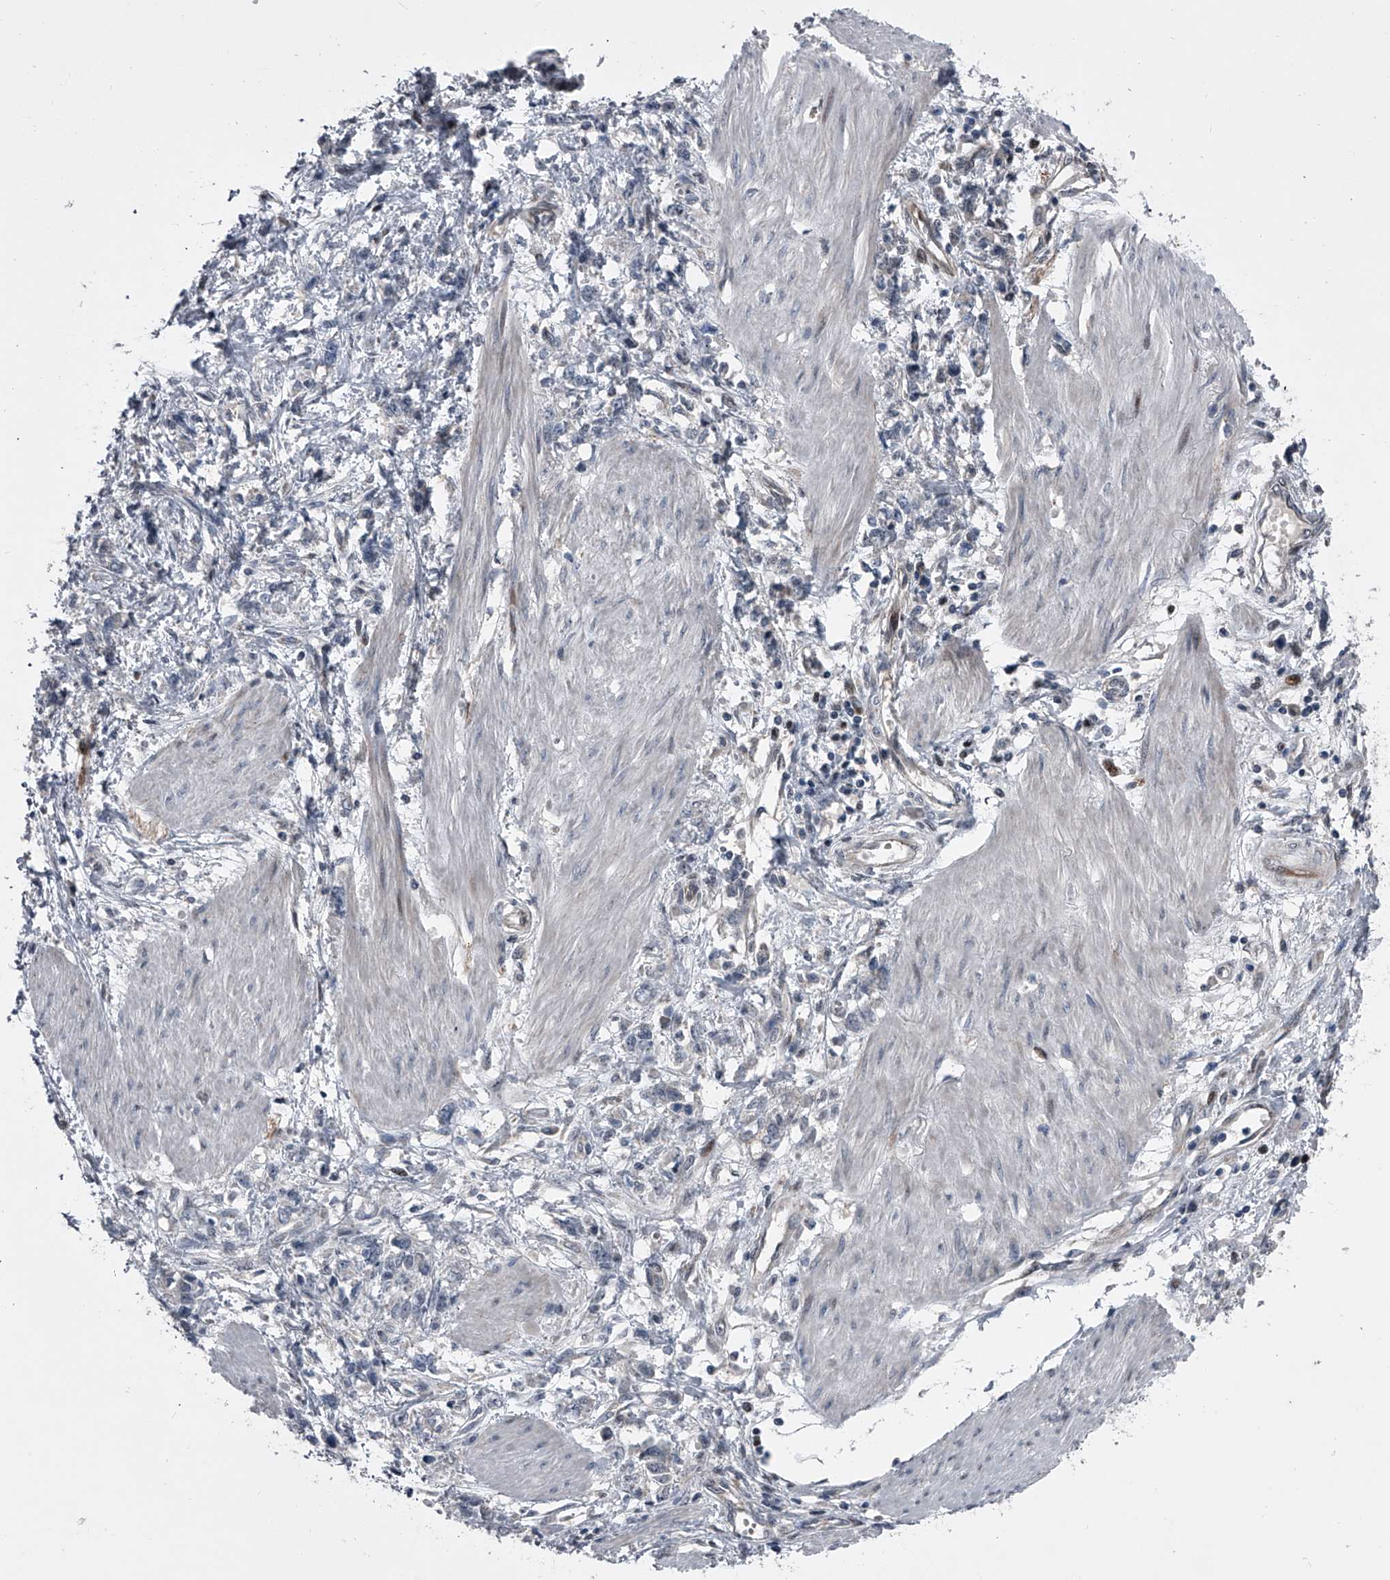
{"staining": {"intensity": "negative", "quantity": "none", "location": "none"}, "tissue": "stomach cancer", "cell_type": "Tumor cells", "image_type": "cancer", "snomed": [{"axis": "morphology", "description": "Adenocarcinoma, NOS"}, {"axis": "topography", "description": "Stomach"}], "caption": "This is an immunohistochemistry (IHC) photomicrograph of human adenocarcinoma (stomach). There is no expression in tumor cells.", "gene": "ELK4", "patient": {"sex": "female", "age": 76}}